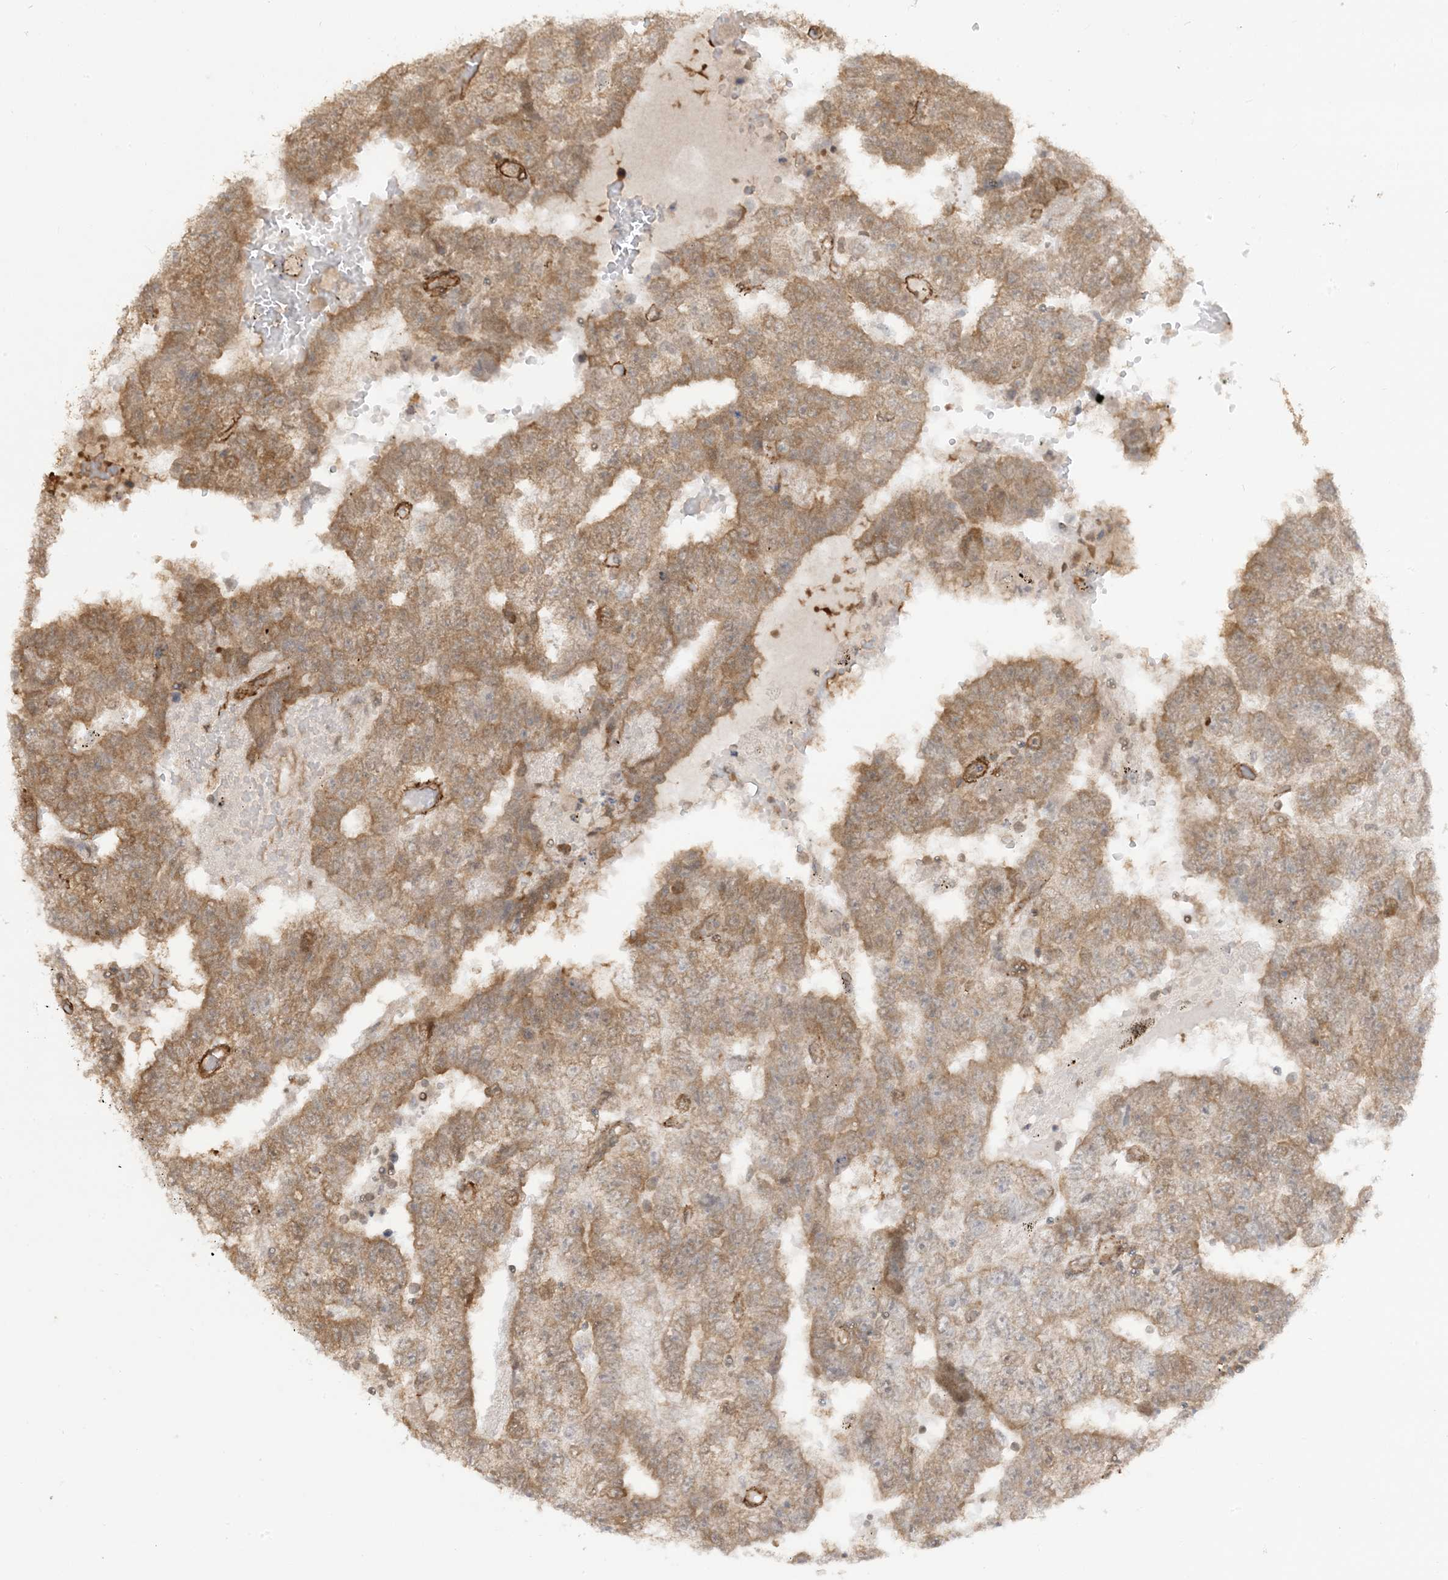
{"staining": {"intensity": "moderate", "quantity": ">75%", "location": "cytoplasmic/membranous"}, "tissue": "testis cancer", "cell_type": "Tumor cells", "image_type": "cancer", "snomed": [{"axis": "morphology", "description": "Carcinoma, Embryonal, NOS"}, {"axis": "topography", "description": "Testis"}], "caption": "Immunohistochemistry (IHC) of human testis cancer (embryonal carcinoma) displays medium levels of moderate cytoplasmic/membranous positivity in approximately >75% of tumor cells.", "gene": "TBCC", "patient": {"sex": "male", "age": 25}}